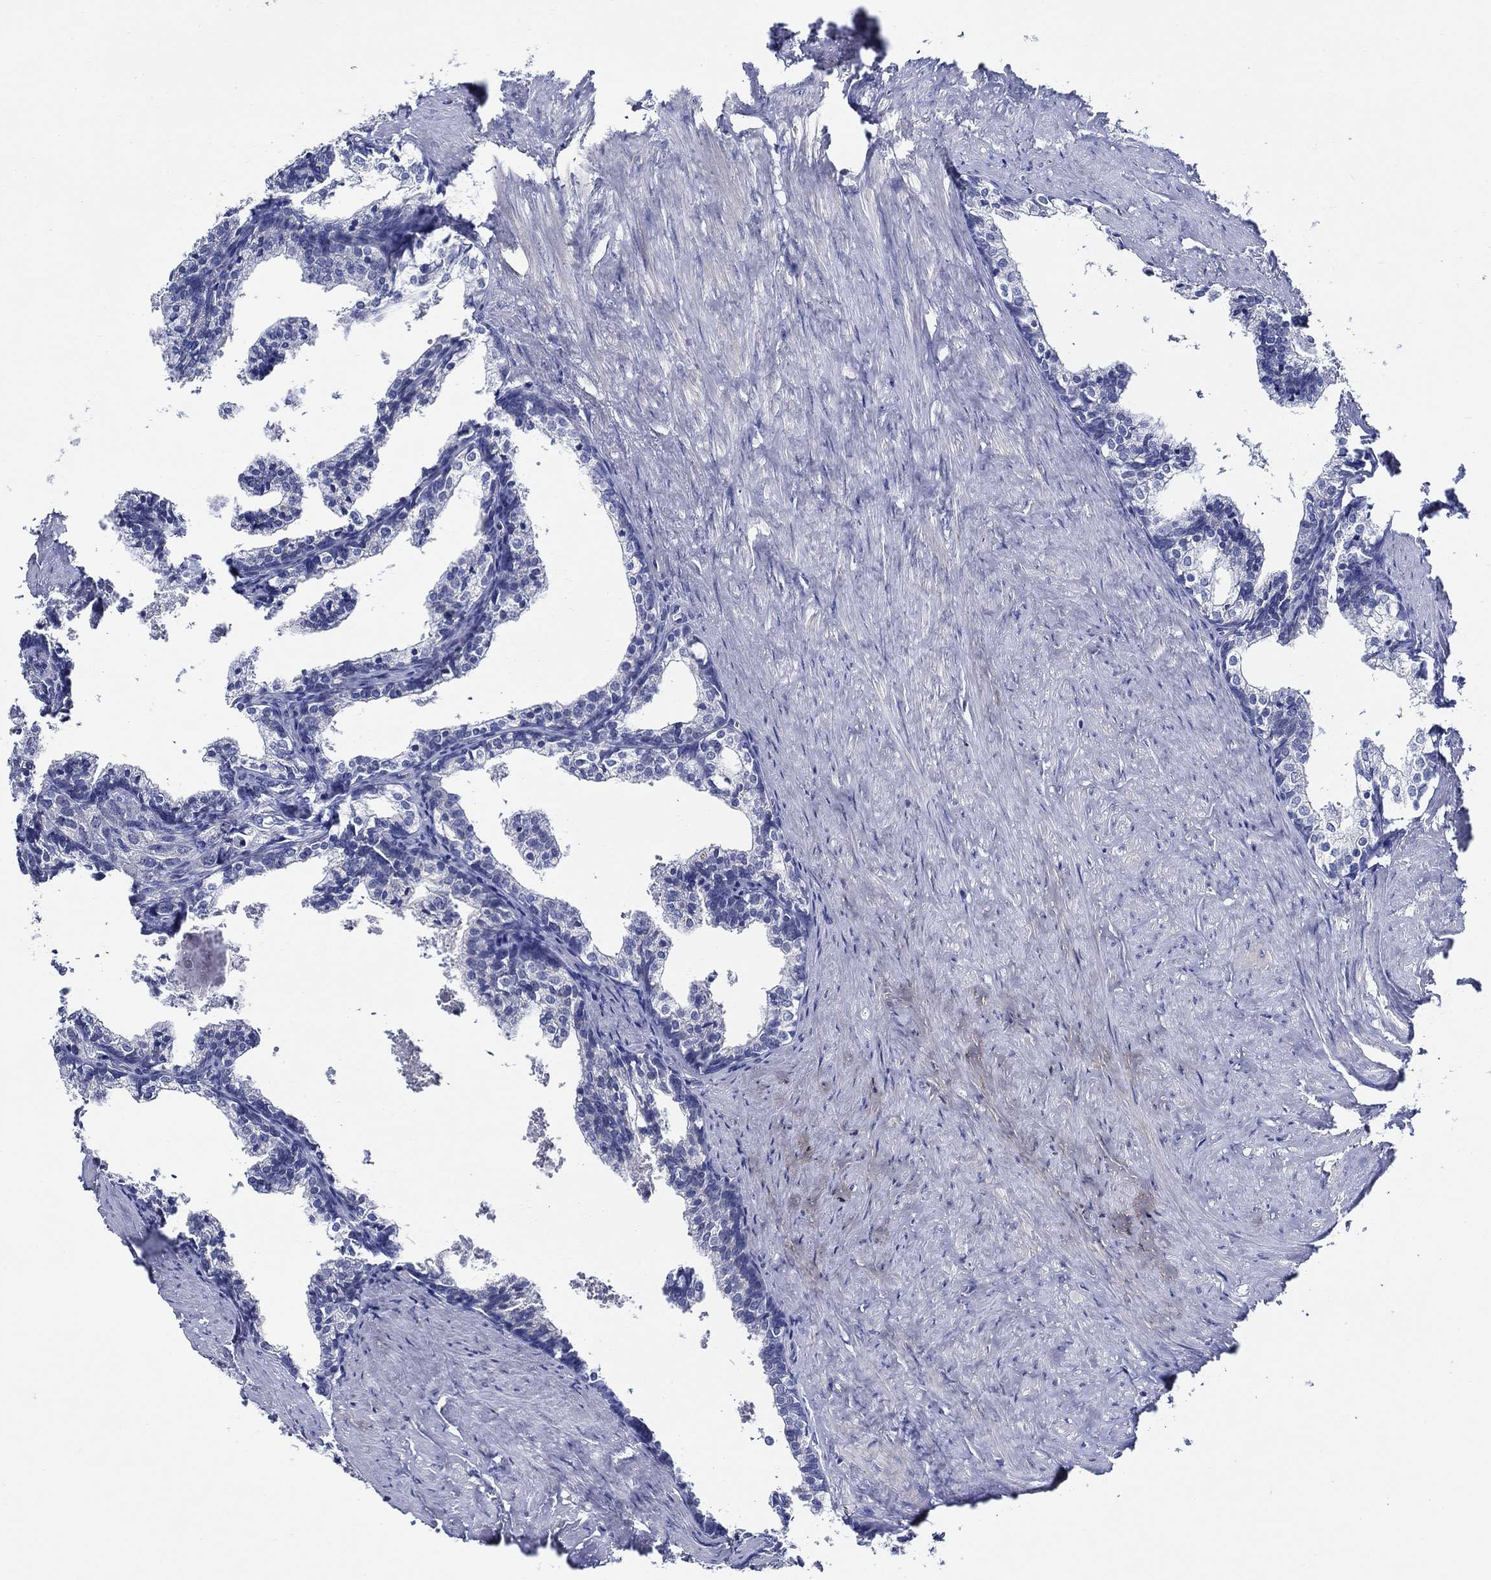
{"staining": {"intensity": "negative", "quantity": "none", "location": "none"}, "tissue": "prostate cancer", "cell_type": "Tumor cells", "image_type": "cancer", "snomed": [{"axis": "morphology", "description": "Adenocarcinoma, NOS"}, {"axis": "topography", "description": "Prostate and seminal vesicle, NOS"}], "caption": "Immunohistochemistry (IHC) of human prostate cancer (adenocarcinoma) demonstrates no positivity in tumor cells.", "gene": "ALOX12", "patient": {"sex": "male", "age": 63}}